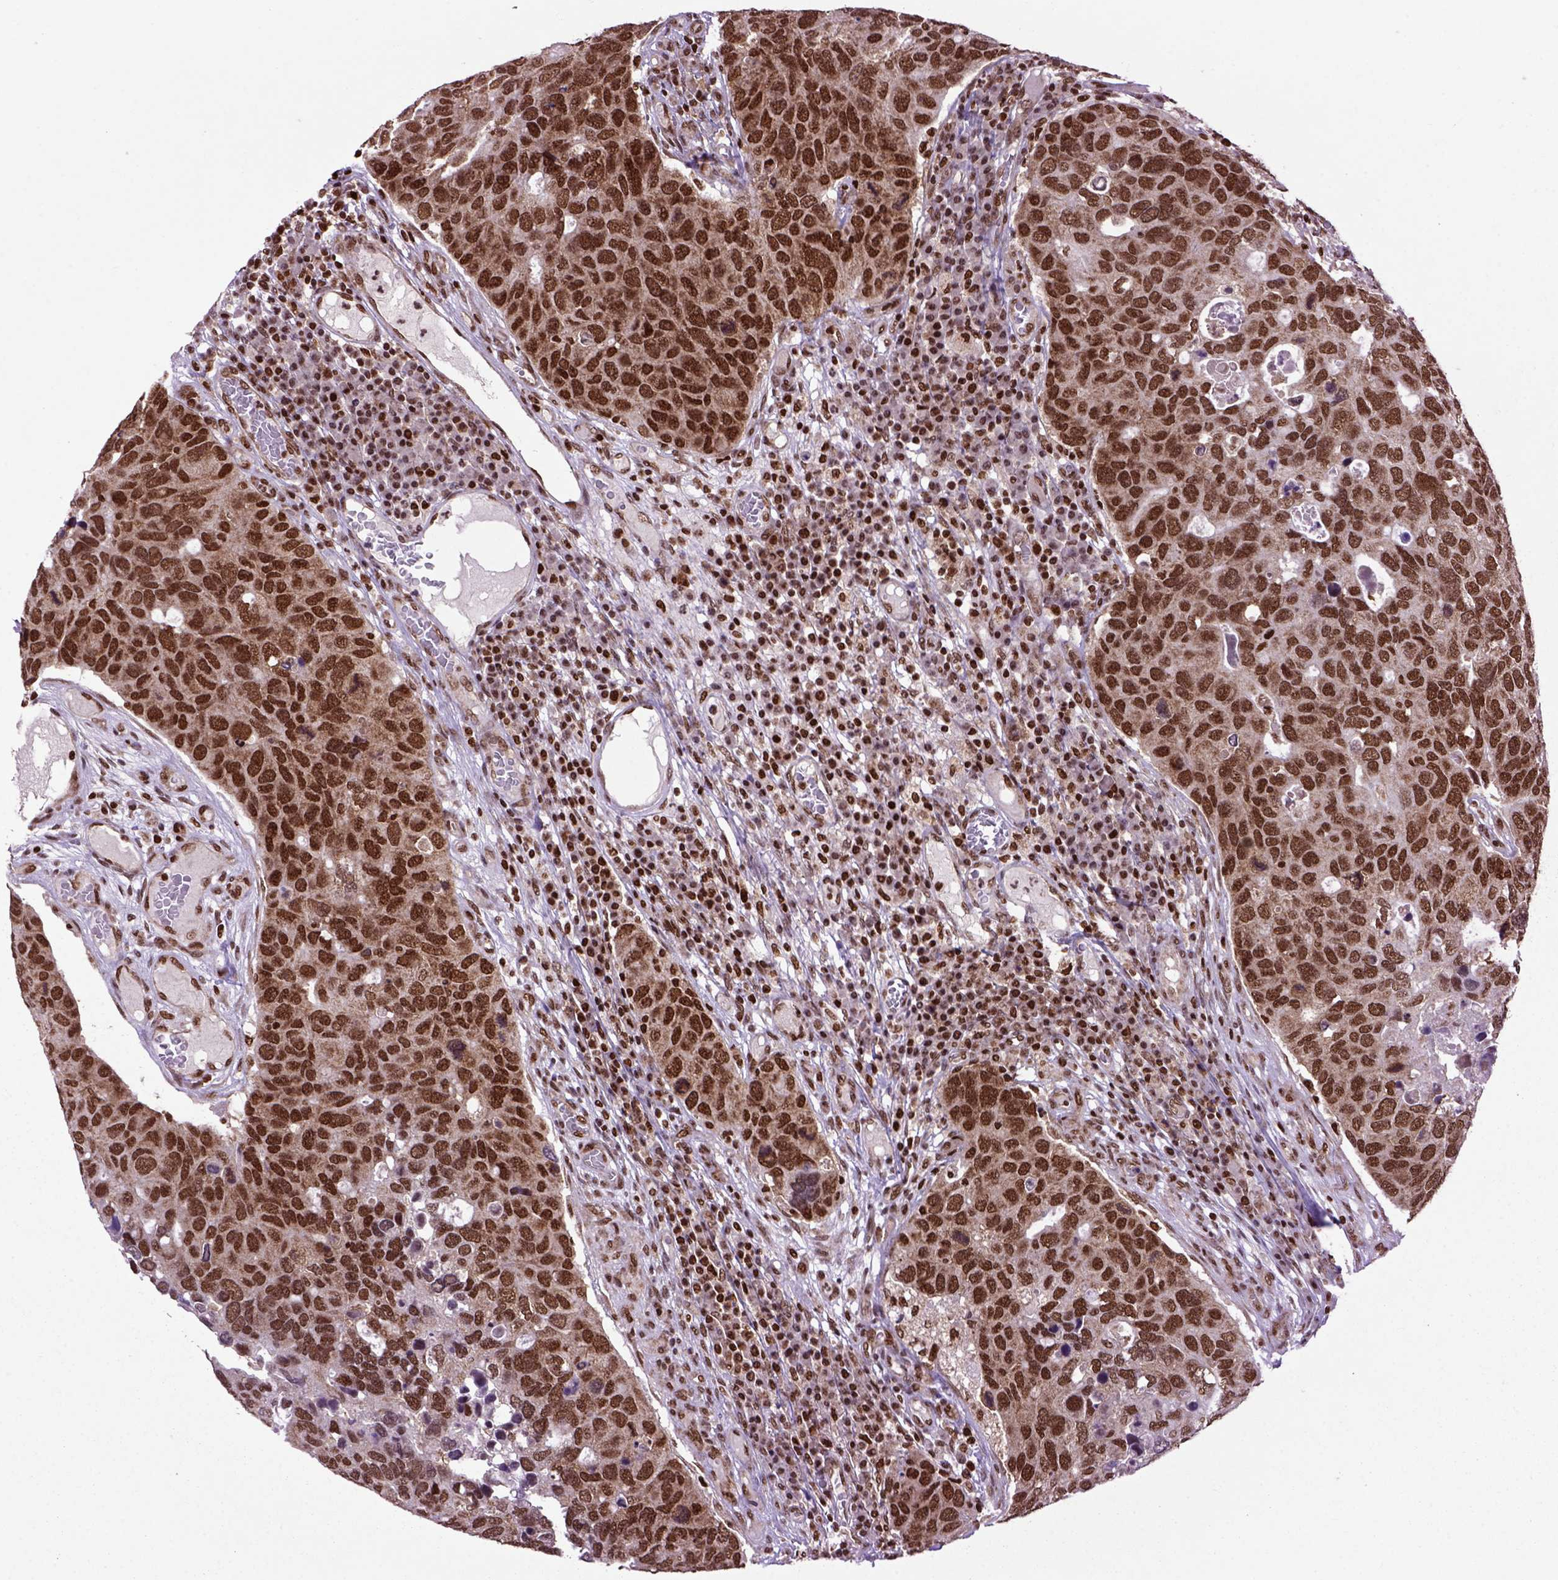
{"staining": {"intensity": "strong", "quantity": ">75%", "location": "nuclear"}, "tissue": "breast cancer", "cell_type": "Tumor cells", "image_type": "cancer", "snomed": [{"axis": "morphology", "description": "Duct carcinoma"}, {"axis": "topography", "description": "Breast"}], "caption": "Strong nuclear expression is present in approximately >75% of tumor cells in breast cancer.", "gene": "CELF1", "patient": {"sex": "female", "age": 83}}